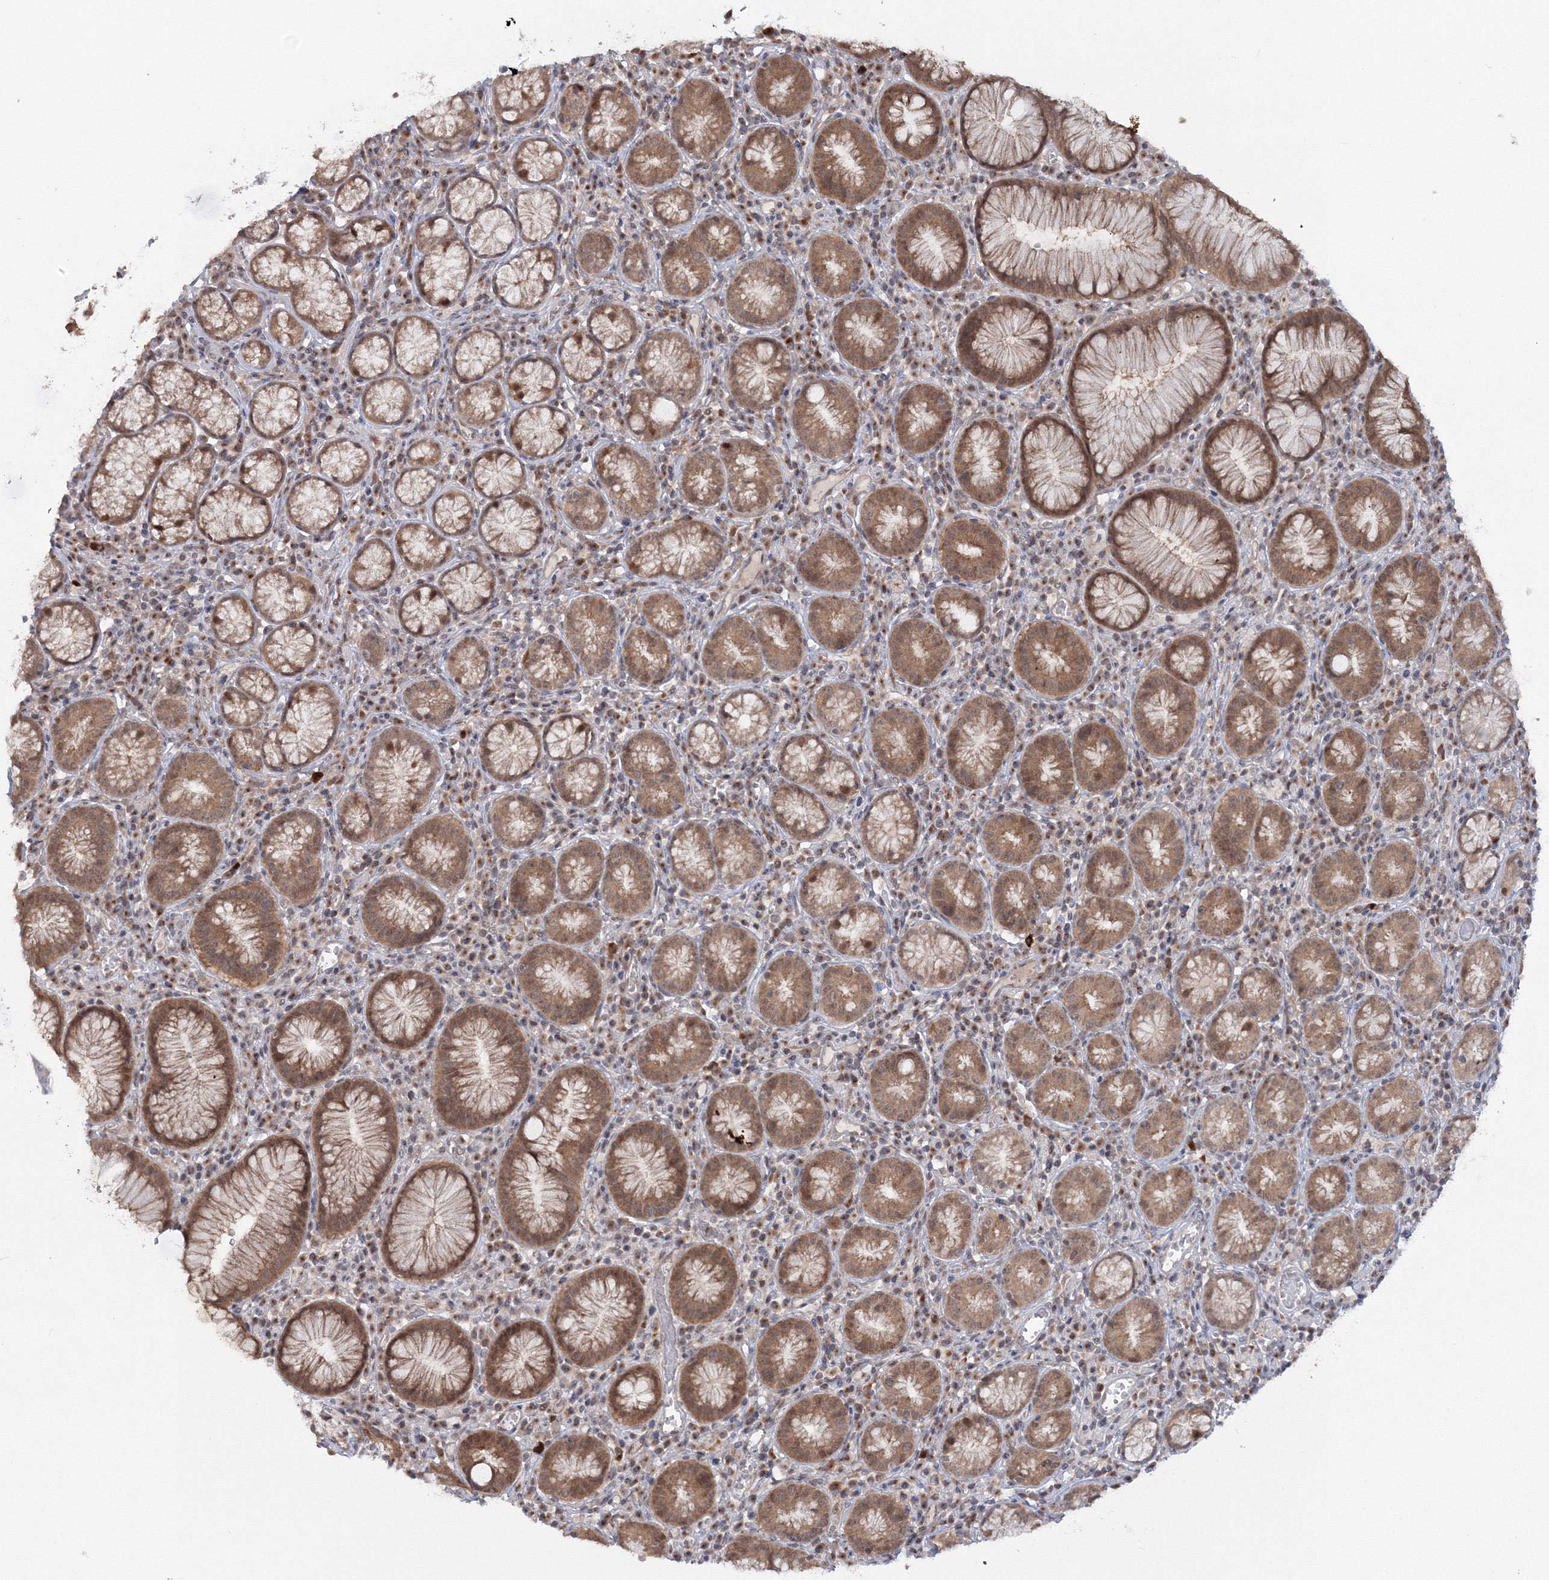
{"staining": {"intensity": "moderate", "quantity": ">75%", "location": "cytoplasmic/membranous"}, "tissue": "stomach", "cell_type": "Glandular cells", "image_type": "normal", "snomed": [{"axis": "morphology", "description": "Normal tissue, NOS"}, {"axis": "topography", "description": "Stomach"}], "caption": "IHC image of benign stomach stained for a protein (brown), which reveals medium levels of moderate cytoplasmic/membranous positivity in approximately >75% of glandular cells.", "gene": "ZFAND6", "patient": {"sex": "male", "age": 55}}